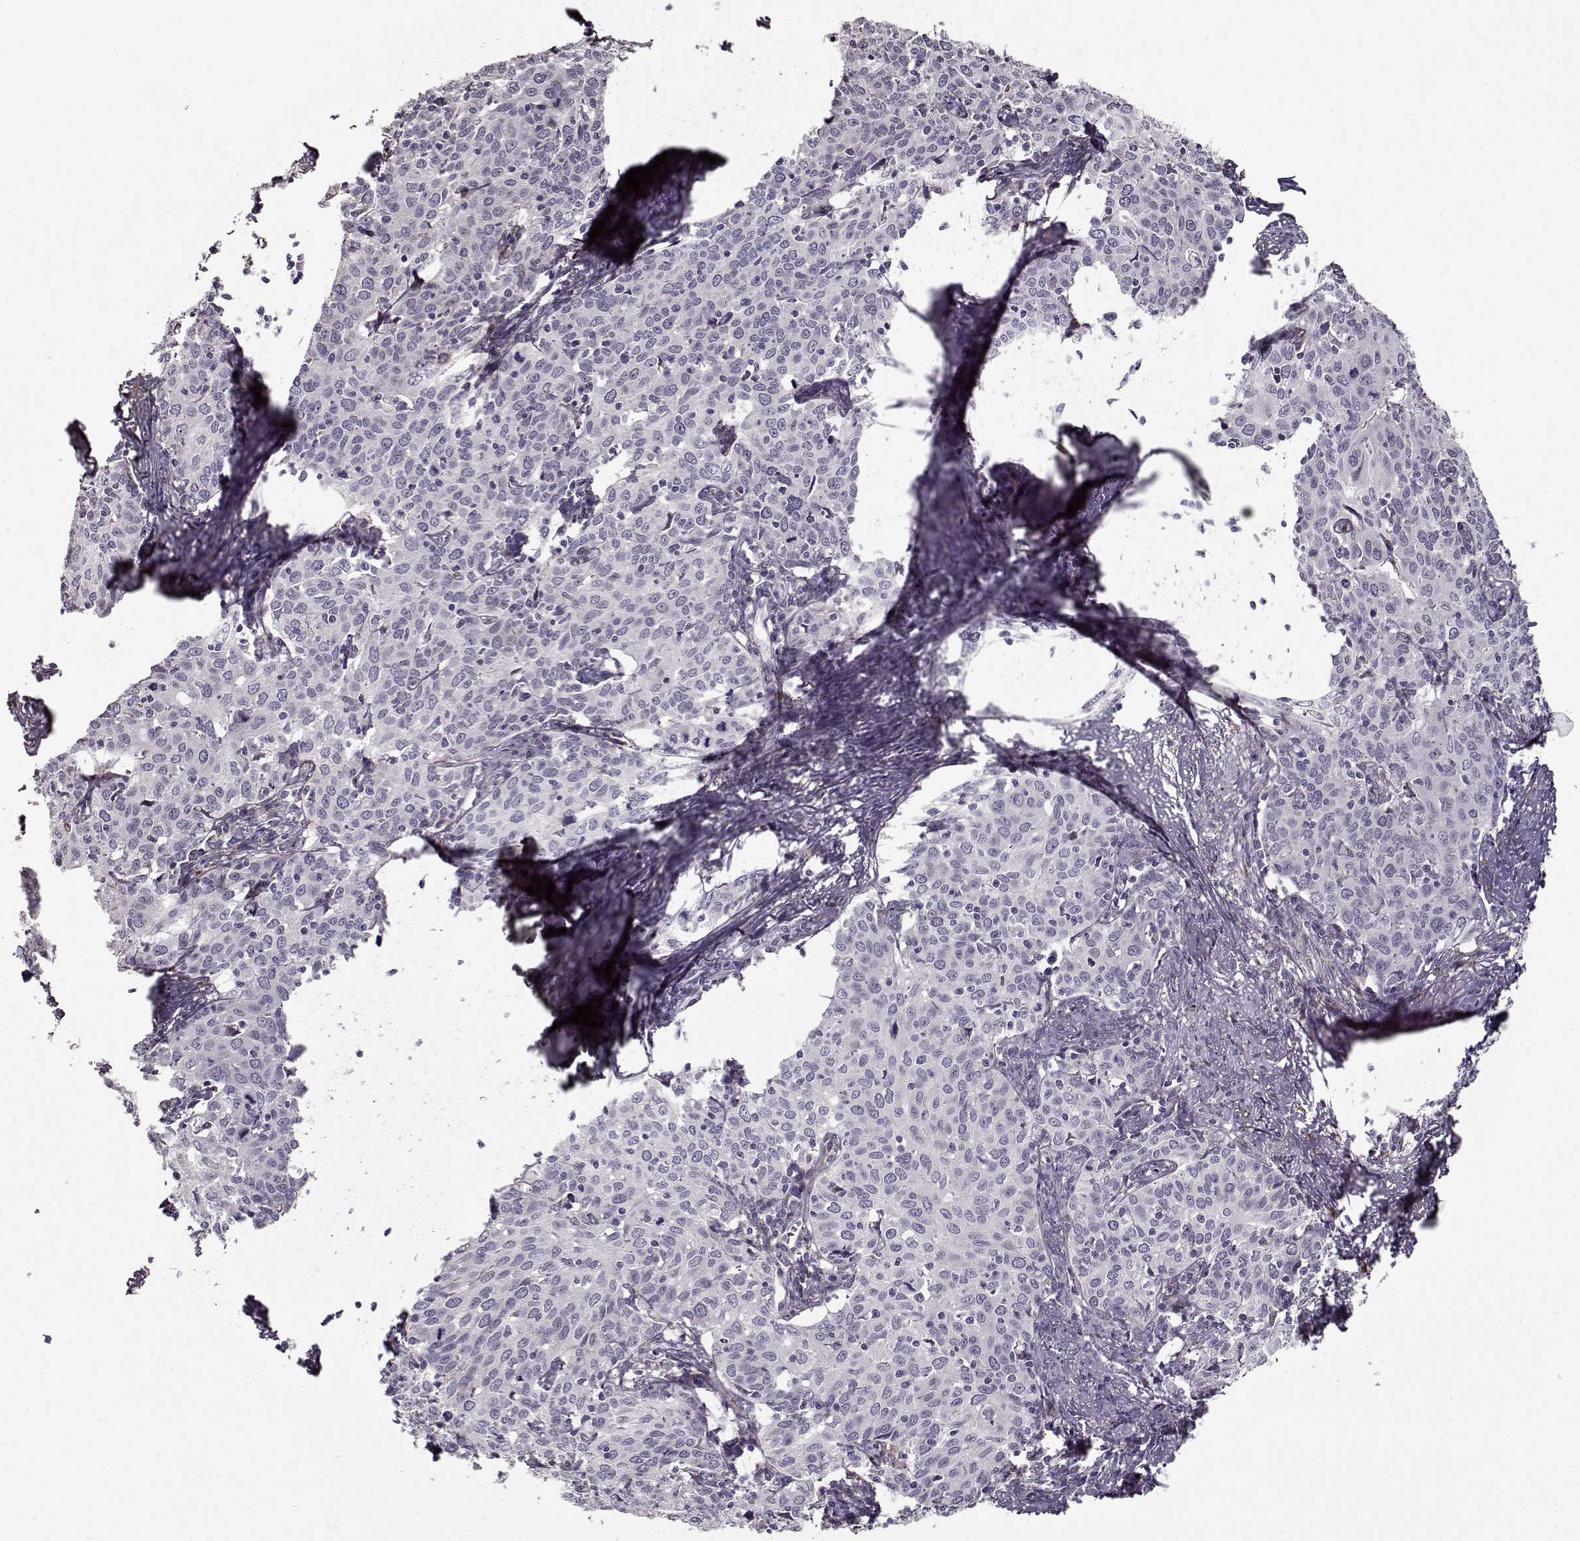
{"staining": {"intensity": "negative", "quantity": "none", "location": "none"}, "tissue": "cervical cancer", "cell_type": "Tumor cells", "image_type": "cancer", "snomed": [{"axis": "morphology", "description": "Squamous cell carcinoma, NOS"}, {"axis": "topography", "description": "Cervix"}], "caption": "Cervical cancer stained for a protein using immunohistochemistry (IHC) demonstrates no expression tumor cells.", "gene": "LAMA2", "patient": {"sex": "female", "age": 62}}